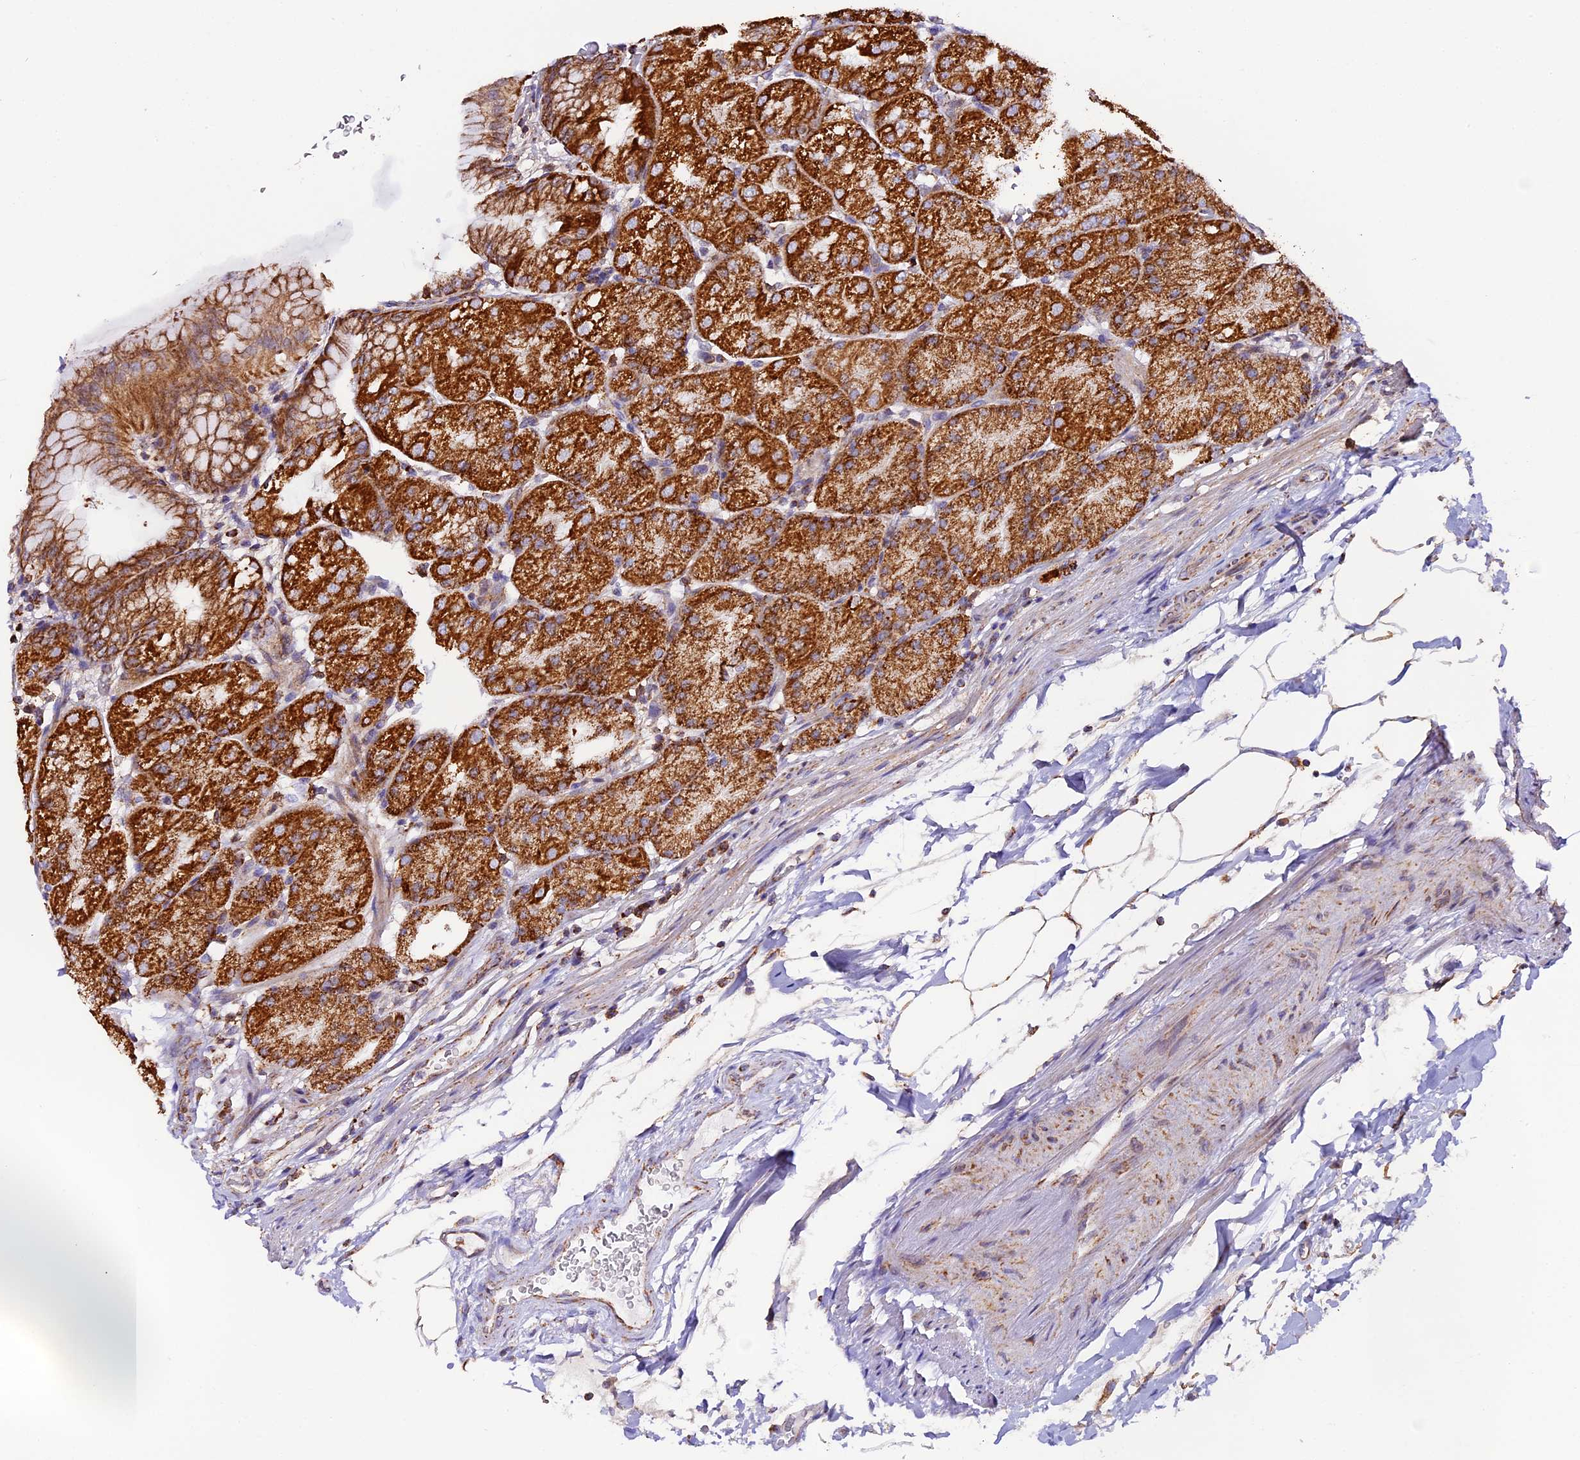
{"staining": {"intensity": "strong", "quantity": ">75%", "location": "cytoplasmic/membranous"}, "tissue": "stomach", "cell_type": "Glandular cells", "image_type": "normal", "snomed": [{"axis": "morphology", "description": "Normal tissue, NOS"}, {"axis": "topography", "description": "Stomach, upper"}, {"axis": "topography", "description": "Stomach, lower"}], "caption": "Immunohistochemical staining of benign human stomach reveals >75% levels of strong cytoplasmic/membranous protein staining in approximately >75% of glandular cells.", "gene": "NDUFA8", "patient": {"sex": "male", "age": 62}}